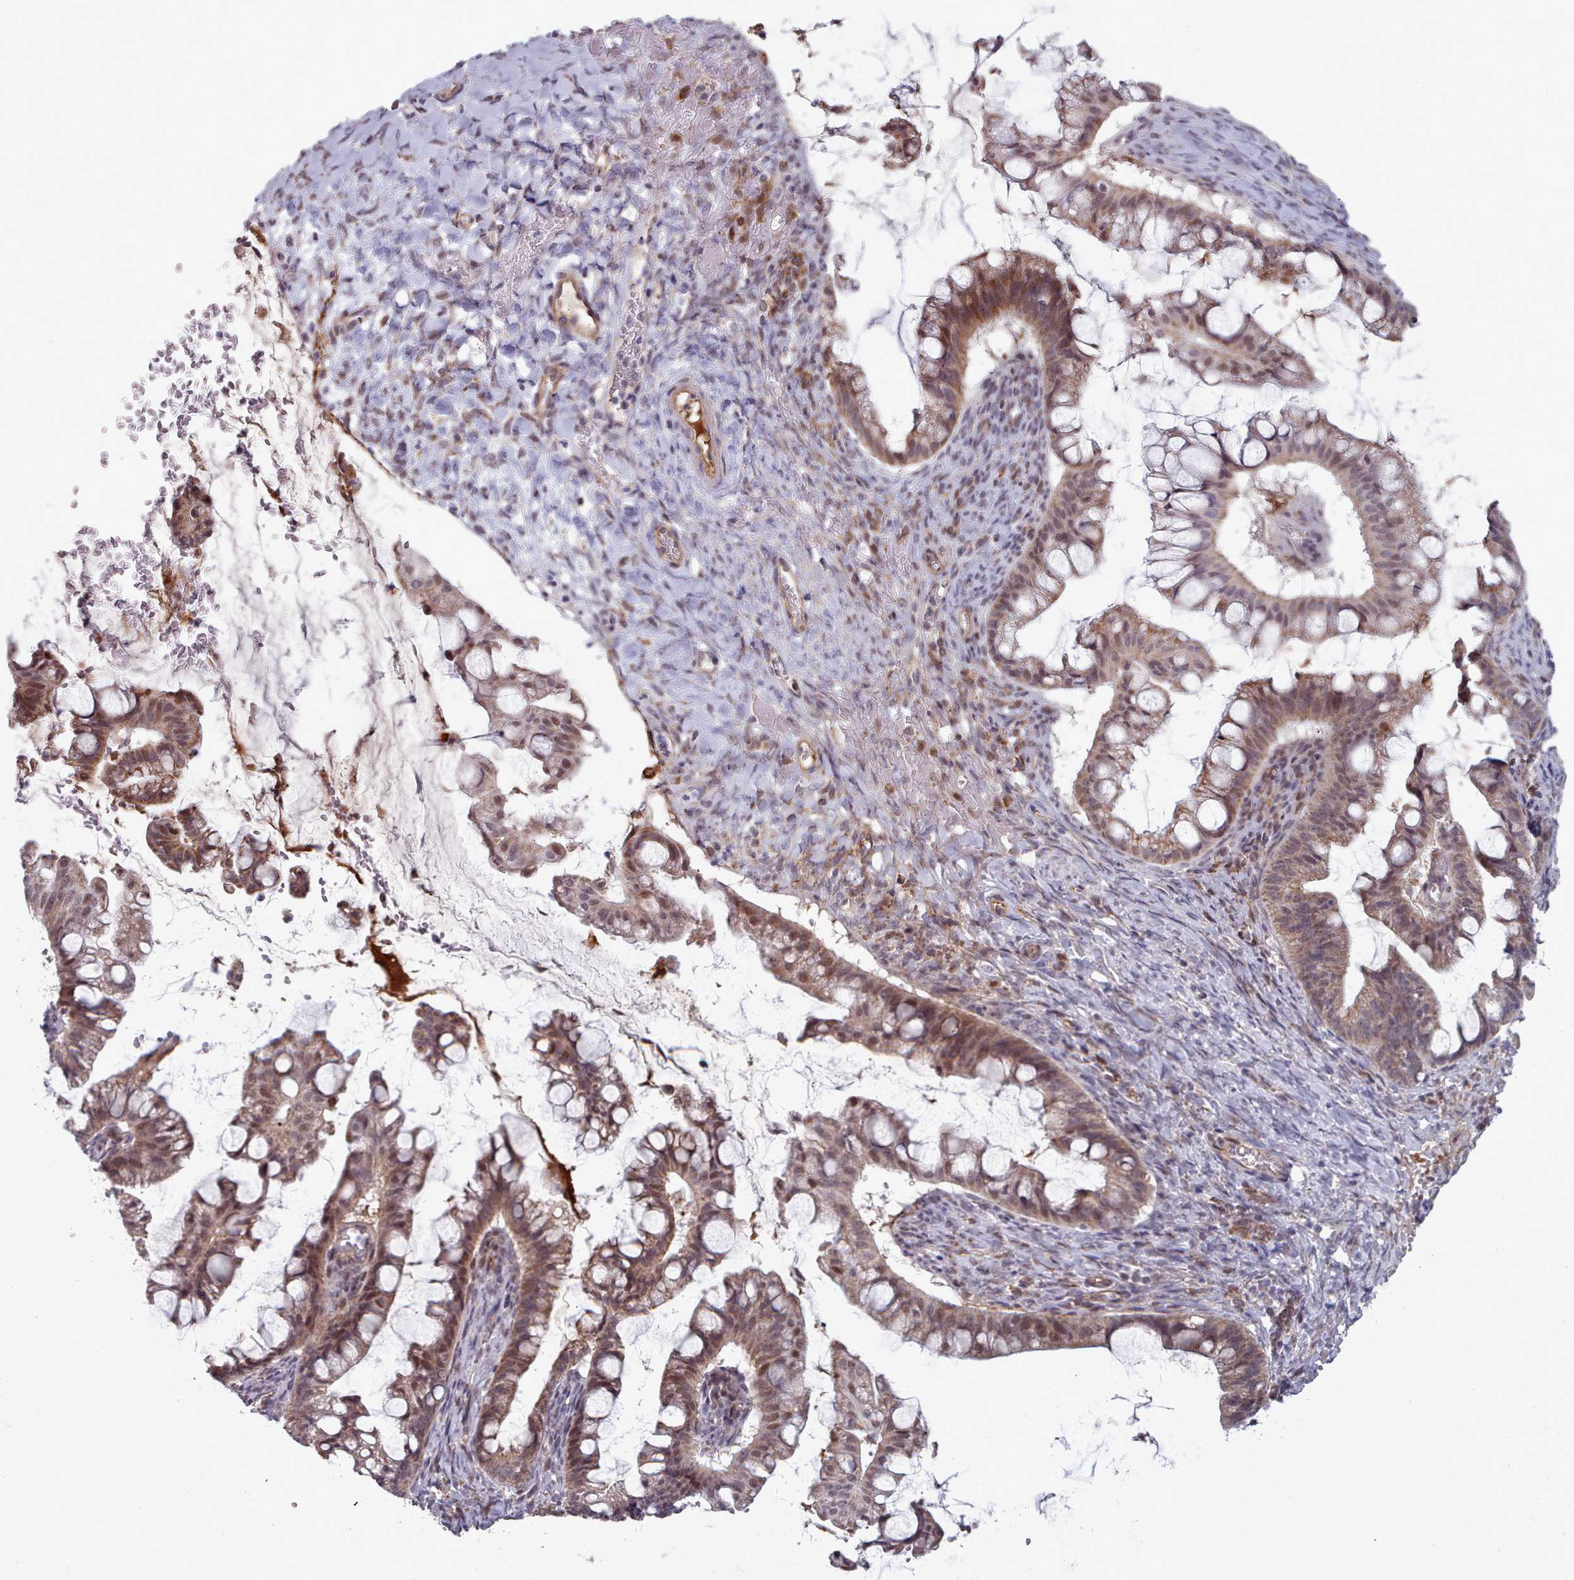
{"staining": {"intensity": "moderate", "quantity": ">75%", "location": "cytoplasmic/membranous,nuclear"}, "tissue": "ovarian cancer", "cell_type": "Tumor cells", "image_type": "cancer", "snomed": [{"axis": "morphology", "description": "Cystadenocarcinoma, mucinous, NOS"}, {"axis": "topography", "description": "Ovary"}], "caption": "There is medium levels of moderate cytoplasmic/membranous and nuclear expression in tumor cells of mucinous cystadenocarcinoma (ovarian), as demonstrated by immunohistochemical staining (brown color).", "gene": "TRARG1", "patient": {"sex": "female", "age": 73}}